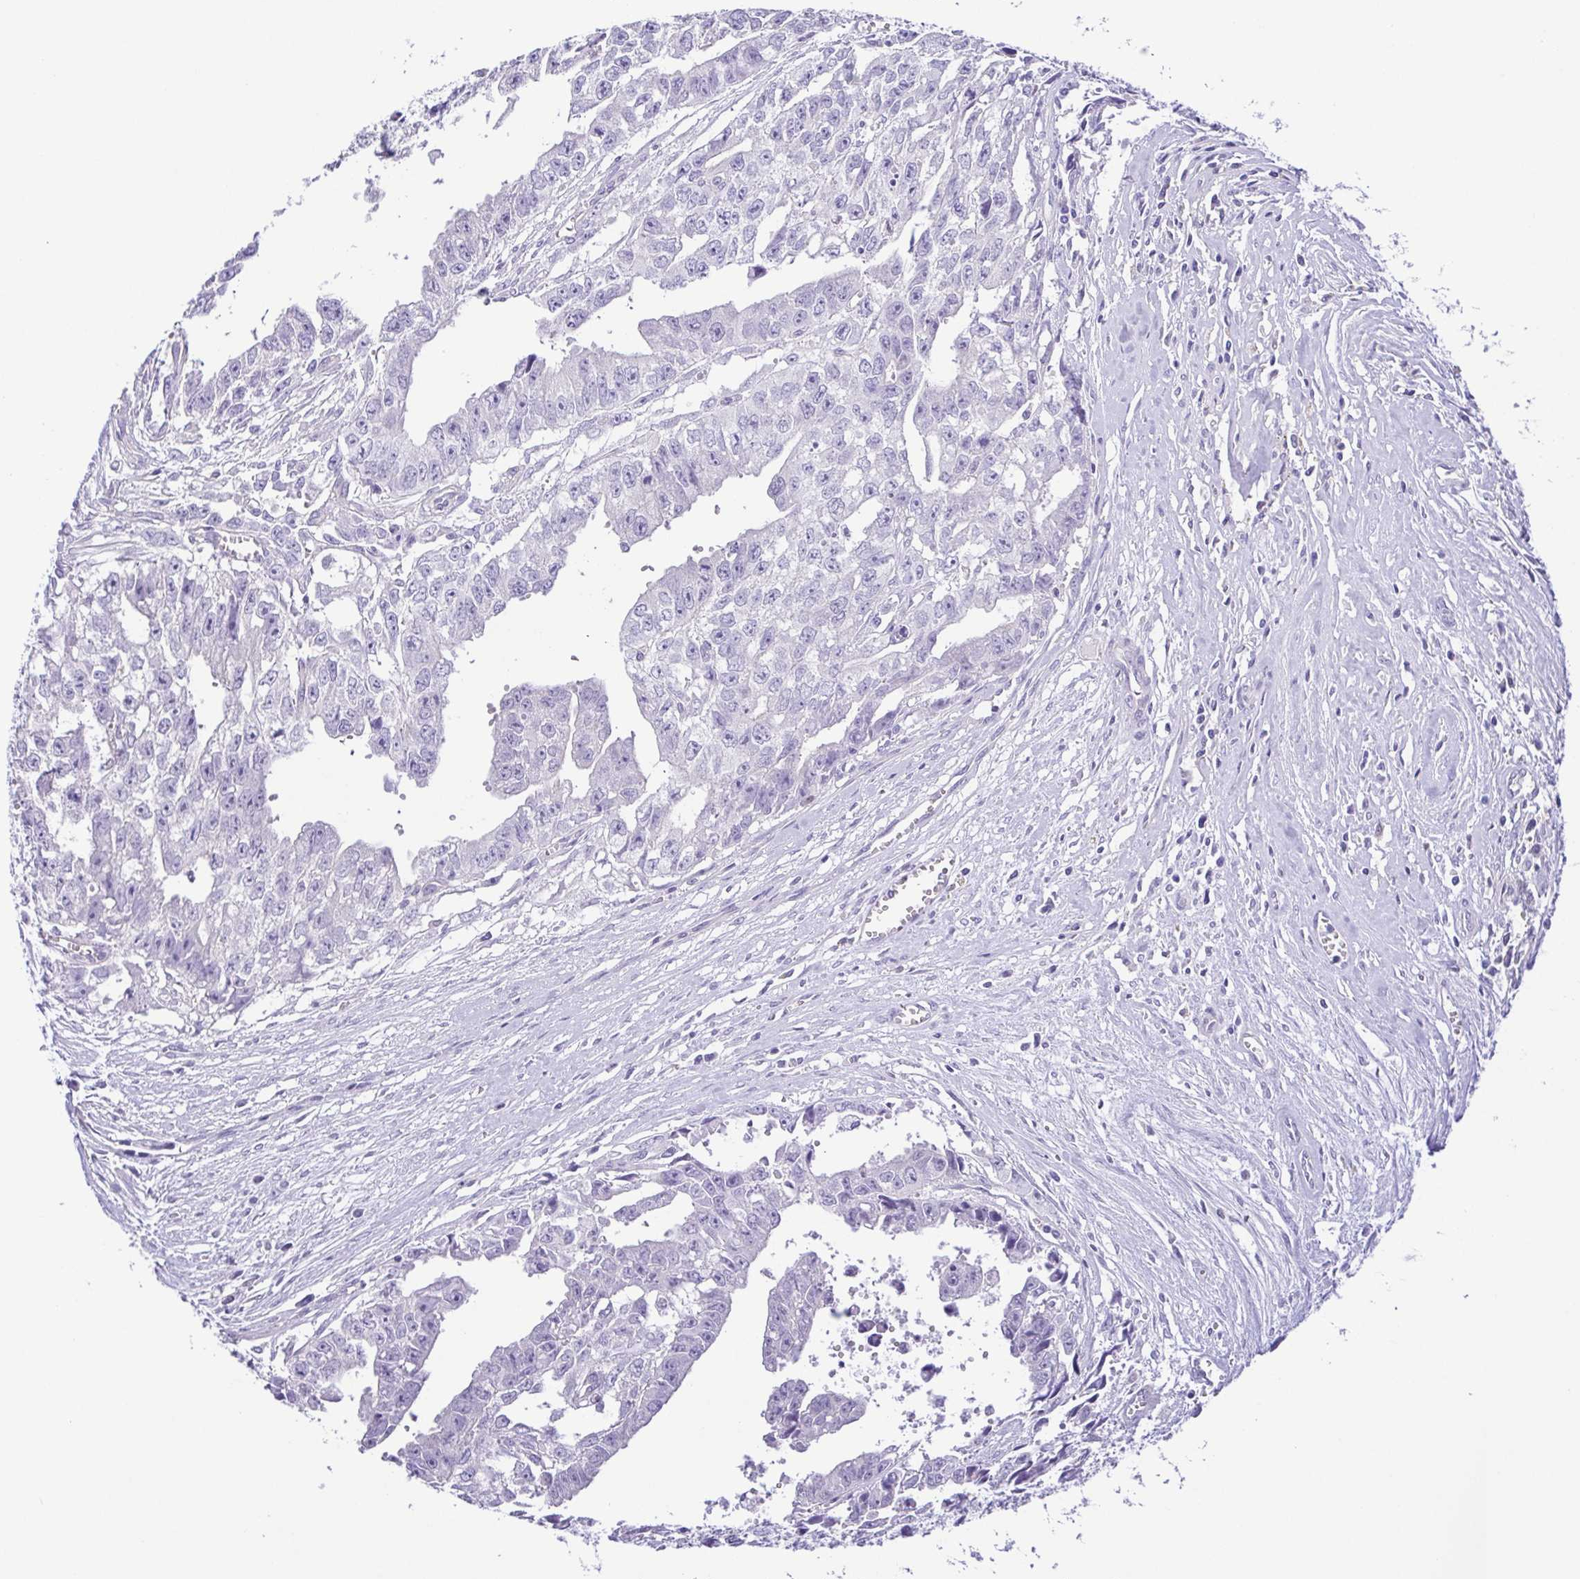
{"staining": {"intensity": "negative", "quantity": "none", "location": "none"}, "tissue": "testis cancer", "cell_type": "Tumor cells", "image_type": "cancer", "snomed": [{"axis": "morphology", "description": "Carcinoma, Embryonal, NOS"}, {"axis": "morphology", "description": "Teratoma, malignant, NOS"}, {"axis": "topography", "description": "Testis"}], "caption": "DAB immunohistochemical staining of testis embryonal carcinoma shows no significant positivity in tumor cells.", "gene": "EPB42", "patient": {"sex": "male", "age": 24}}